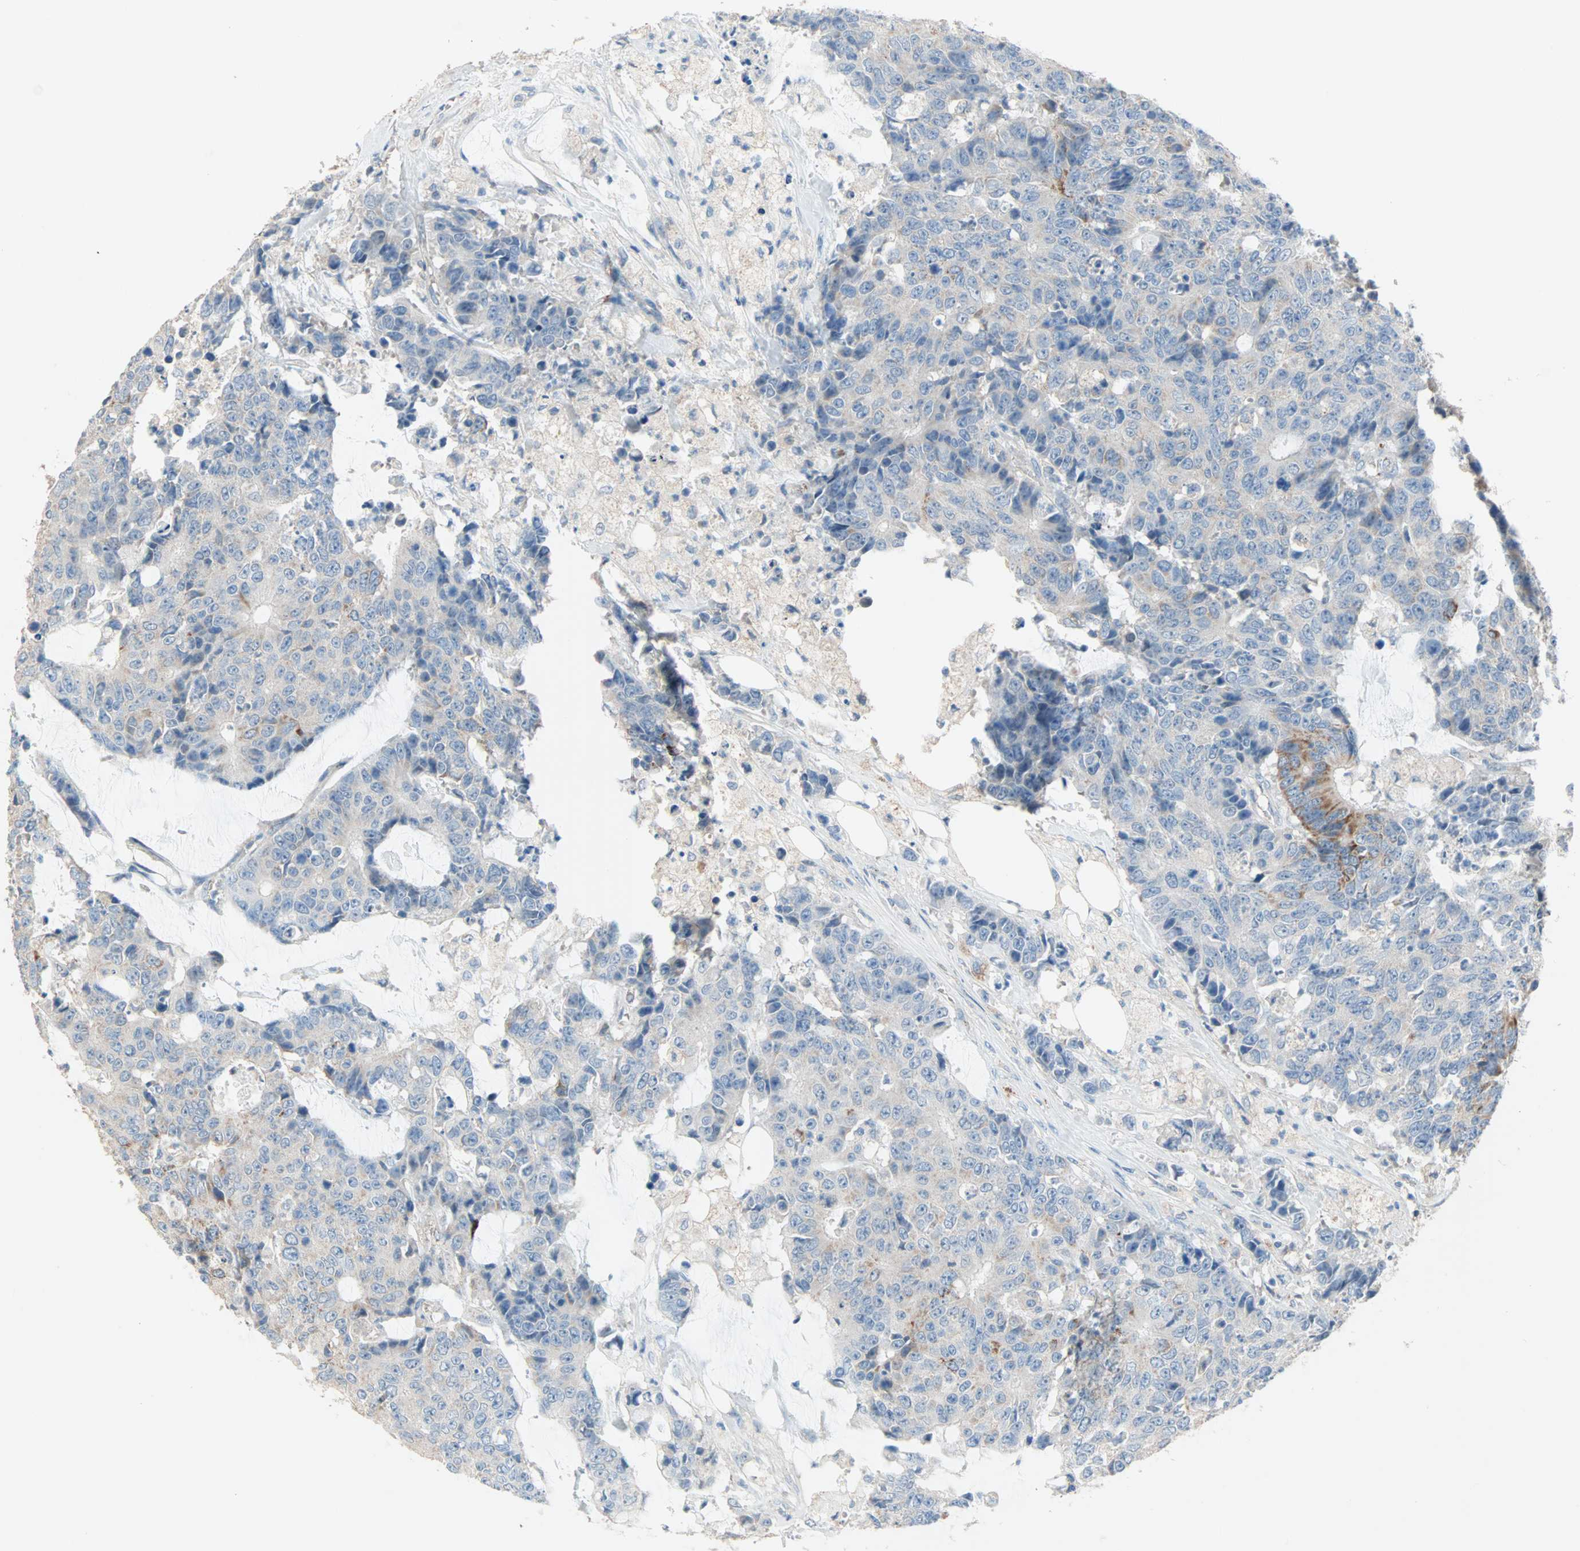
{"staining": {"intensity": "moderate", "quantity": "<25%", "location": "cytoplasmic/membranous"}, "tissue": "colorectal cancer", "cell_type": "Tumor cells", "image_type": "cancer", "snomed": [{"axis": "morphology", "description": "Adenocarcinoma, NOS"}, {"axis": "topography", "description": "Colon"}], "caption": "A histopathology image of adenocarcinoma (colorectal) stained for a protein reveals moderate cytoplasmic/membranous brown staining in tumor cells. Nuclei are stained in blue.", "gene": "ACVRL1", "patient": {"sex": "female", "age": 86}}